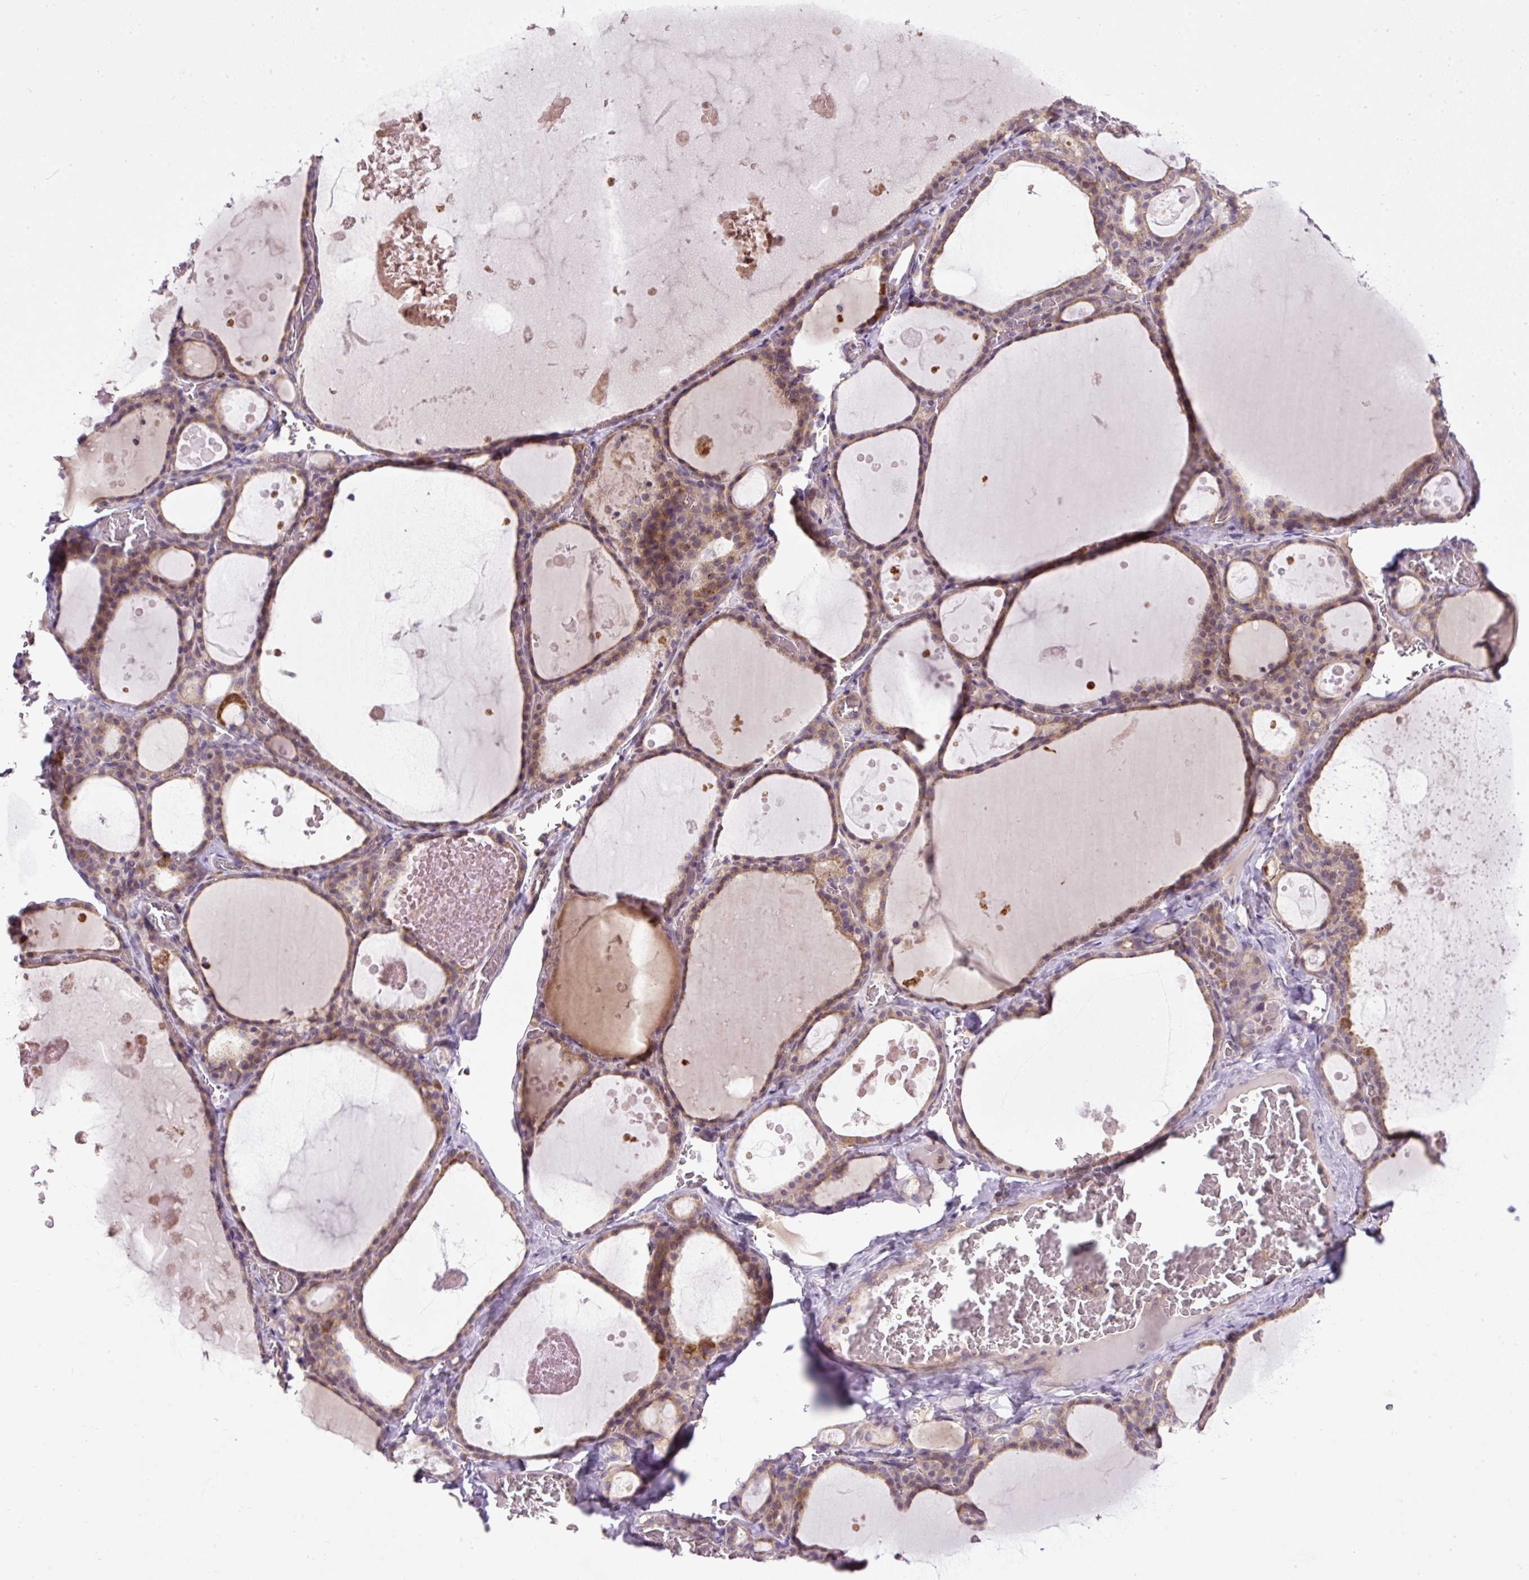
{"staining": {"intensity": "moderate", "quantity": ">75%", "location": "cytoplasmic/membranous"}, "tissue": "thyroid gland", "cell_type": "Glandular cells", "image_type": "normal", "snomed": [{"axis": "morphology", "description": "Normal tissue, NOS"}, {"axis": "topography", "description": "Thyroid gland"}], "caption": "Thyroid gland stained with a brown dye exhibits moderate cytoplasmic/membranous positive expression in approximately >75% of glandular cells.", "gene": "ZNF547", "patient": {"sex": "male", "age": 56}}